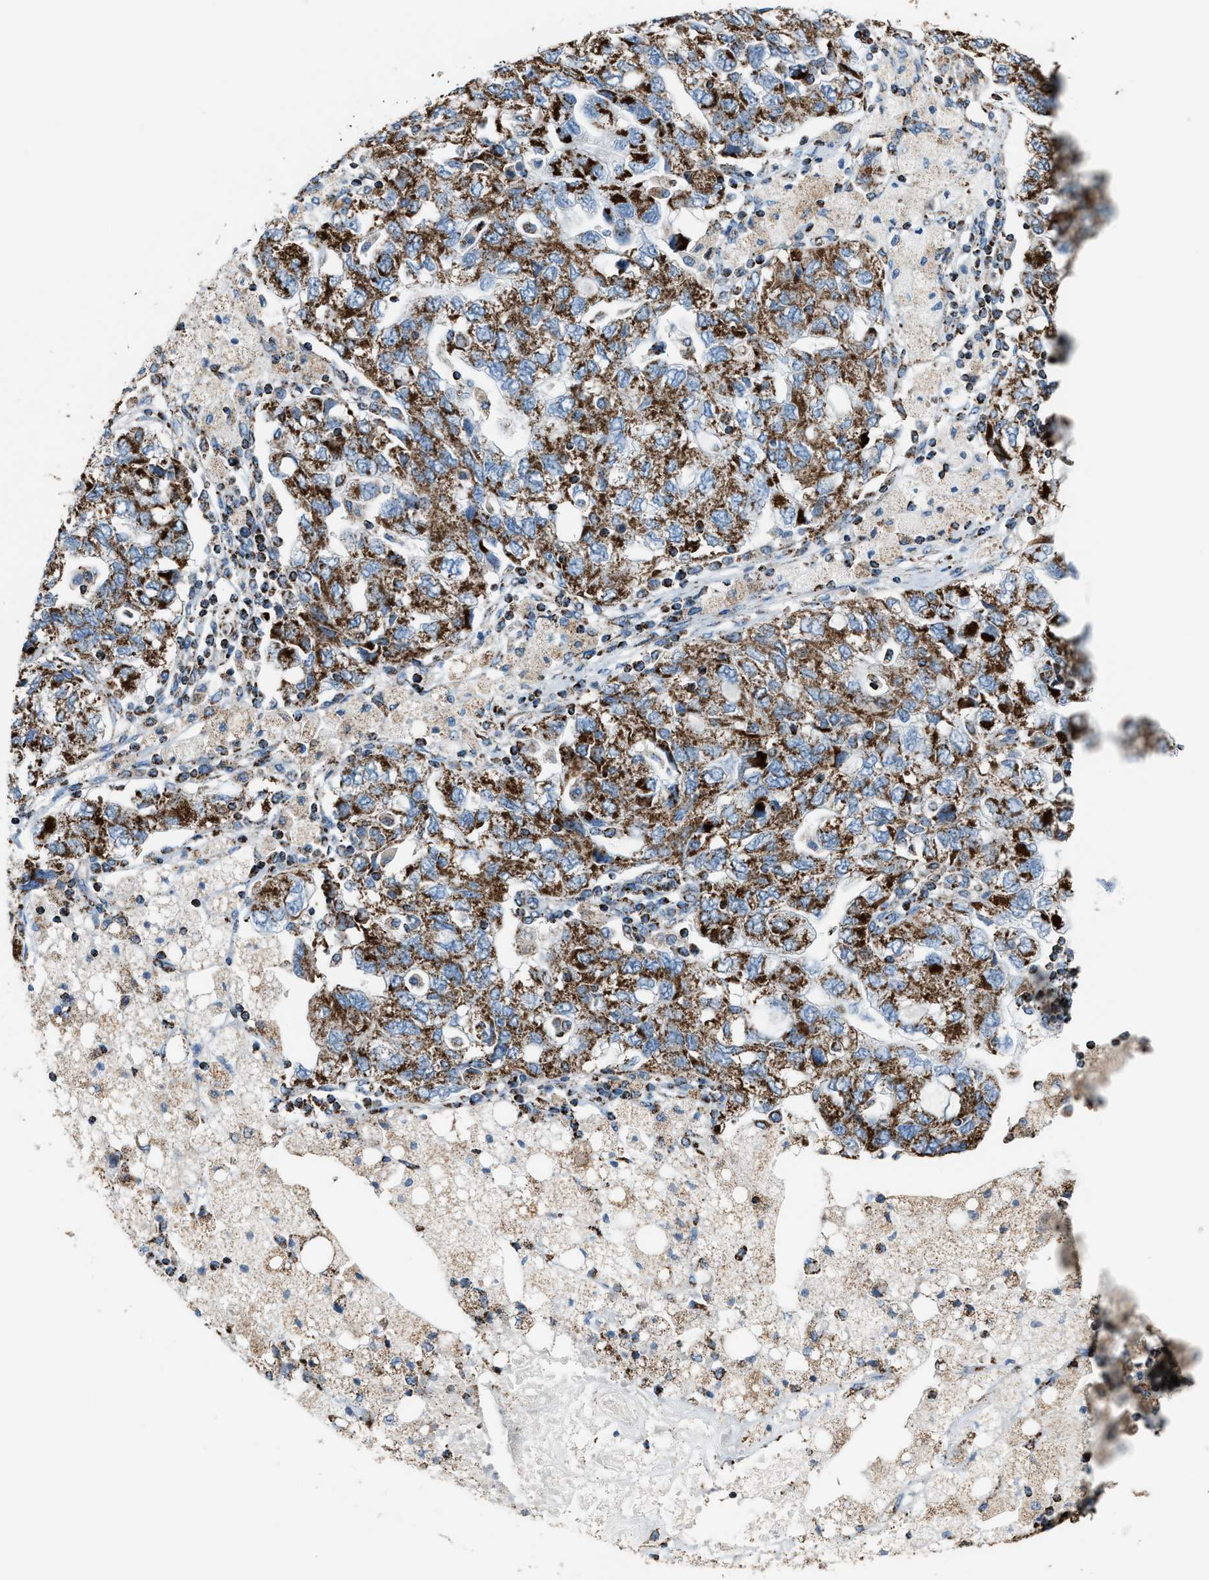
{"staining": {"intensity": "moderate", "quantity": ">75%", "location": "cytoplasmic/membranous"}, "tissue": "ovarian cancer", "cell_type": "Tumor cells", "image_type": "cancer", "snomed": [{"axis": "morphology", "description": "Carcinoma, NOS"}, {"axis": "morphology", "description": "Cystadenocarcinoma, serous, NOS"}, {"axis": "topography", "description": "Ovary"}], "caption": "Moderate cytoplasmic/membranous protein positivity is present in approximately >75% of tumor cells in ovarian serous cystadenocarcinoma. The protein is shown in brown color, while the nuclei are stained blue.", "gene": "MDH2", "patient": {"sex": "female", "age": 69}}